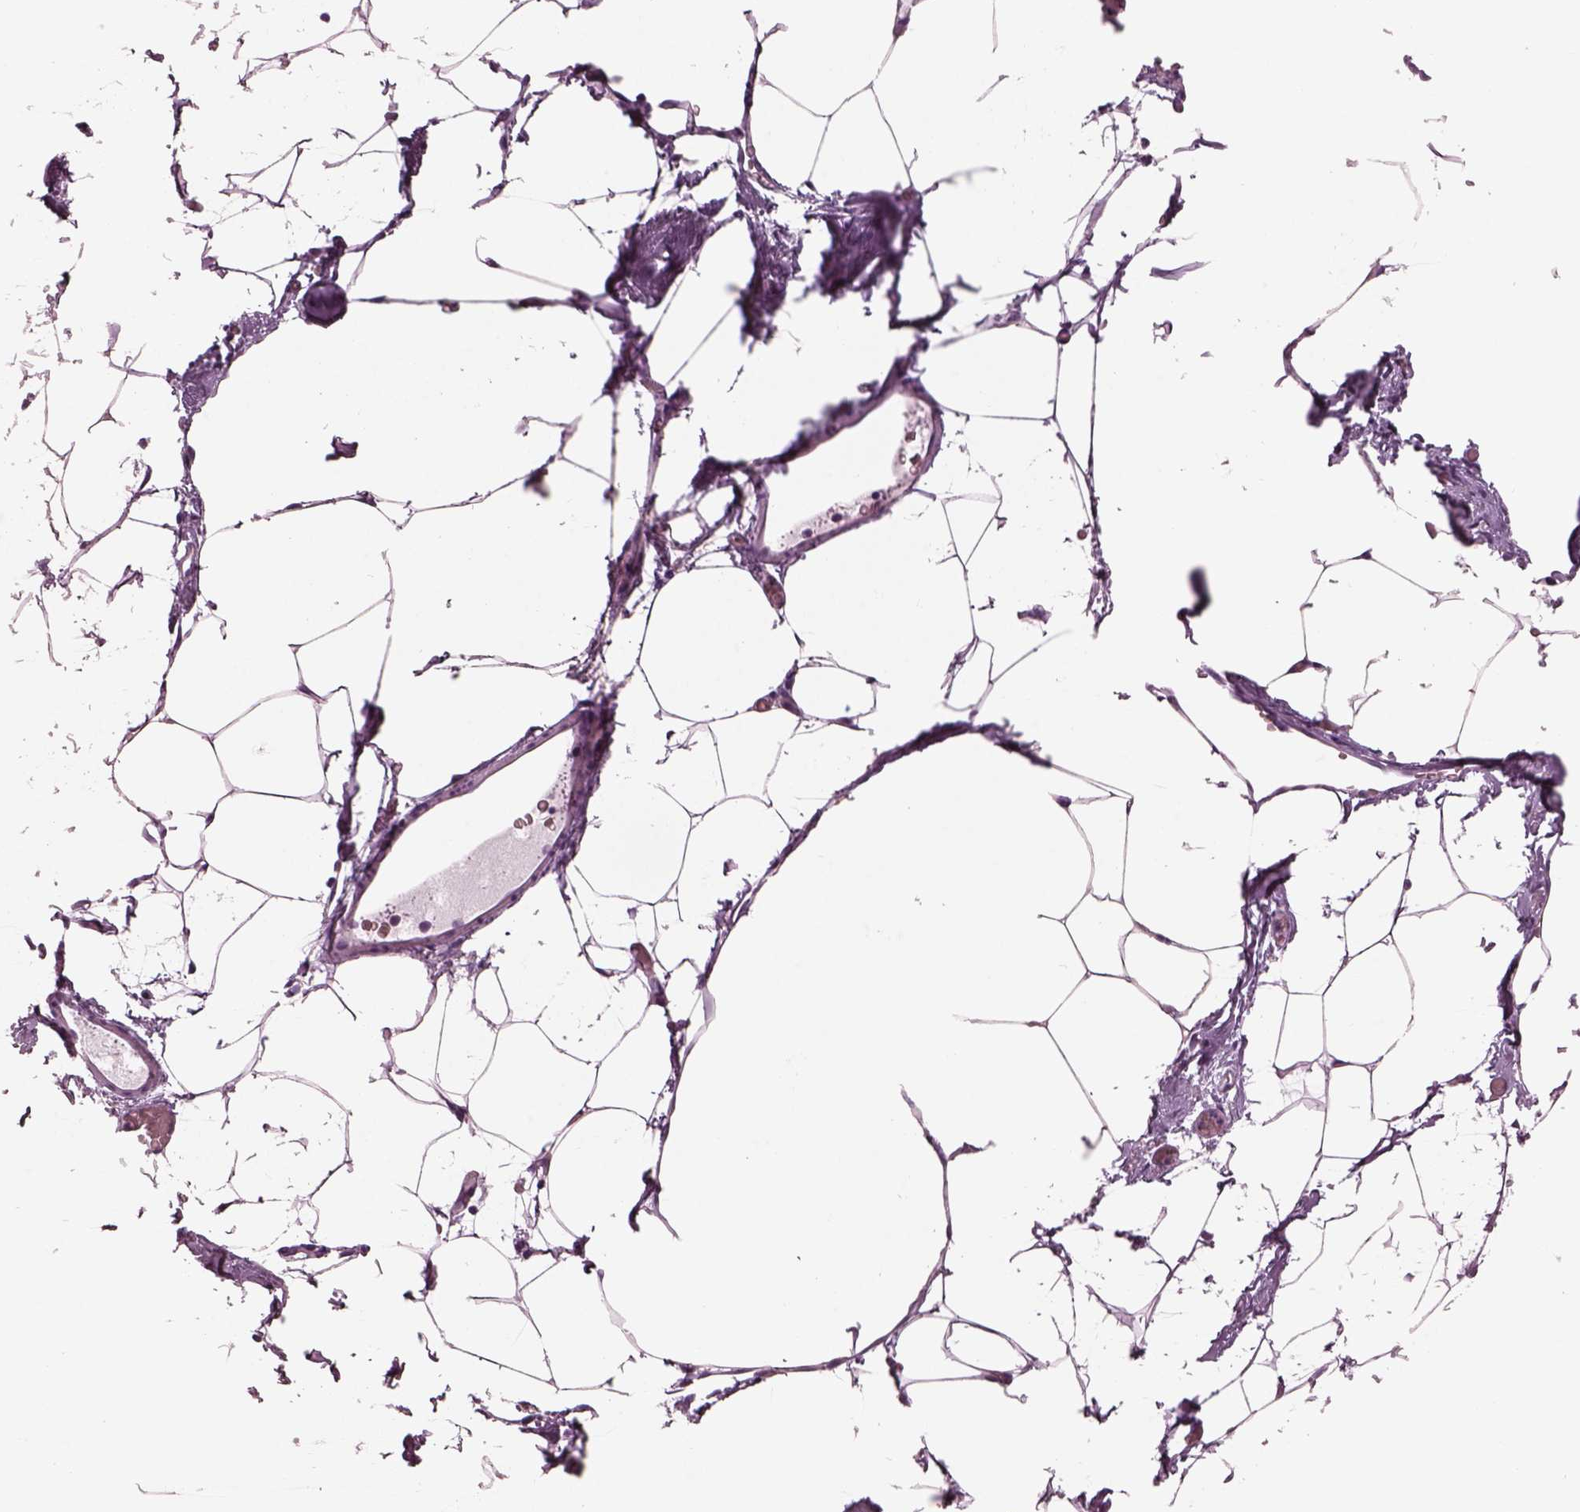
{"staining": {"intensity": "negative", "quantity": "none", "location": "none"}, "tissue": "adipose tissue", "cell_type": "Adipocytes", "image_type": "normal", "snomed": [{"axis": "morphology", "description": "Normal tissue, NOS"}, {"axis": "topography", "description": "Adipose tissue"}], "caption": "Adipose tissue was stained to show a protein in brown. There is no significant positivity in adipocytes. (Brightfield microscopy of DAB (3,3'-diaminobenzidine) IHC at high magnification).", "gene": "HYDIN", "patient": {"sex": "male", "age": 57}}